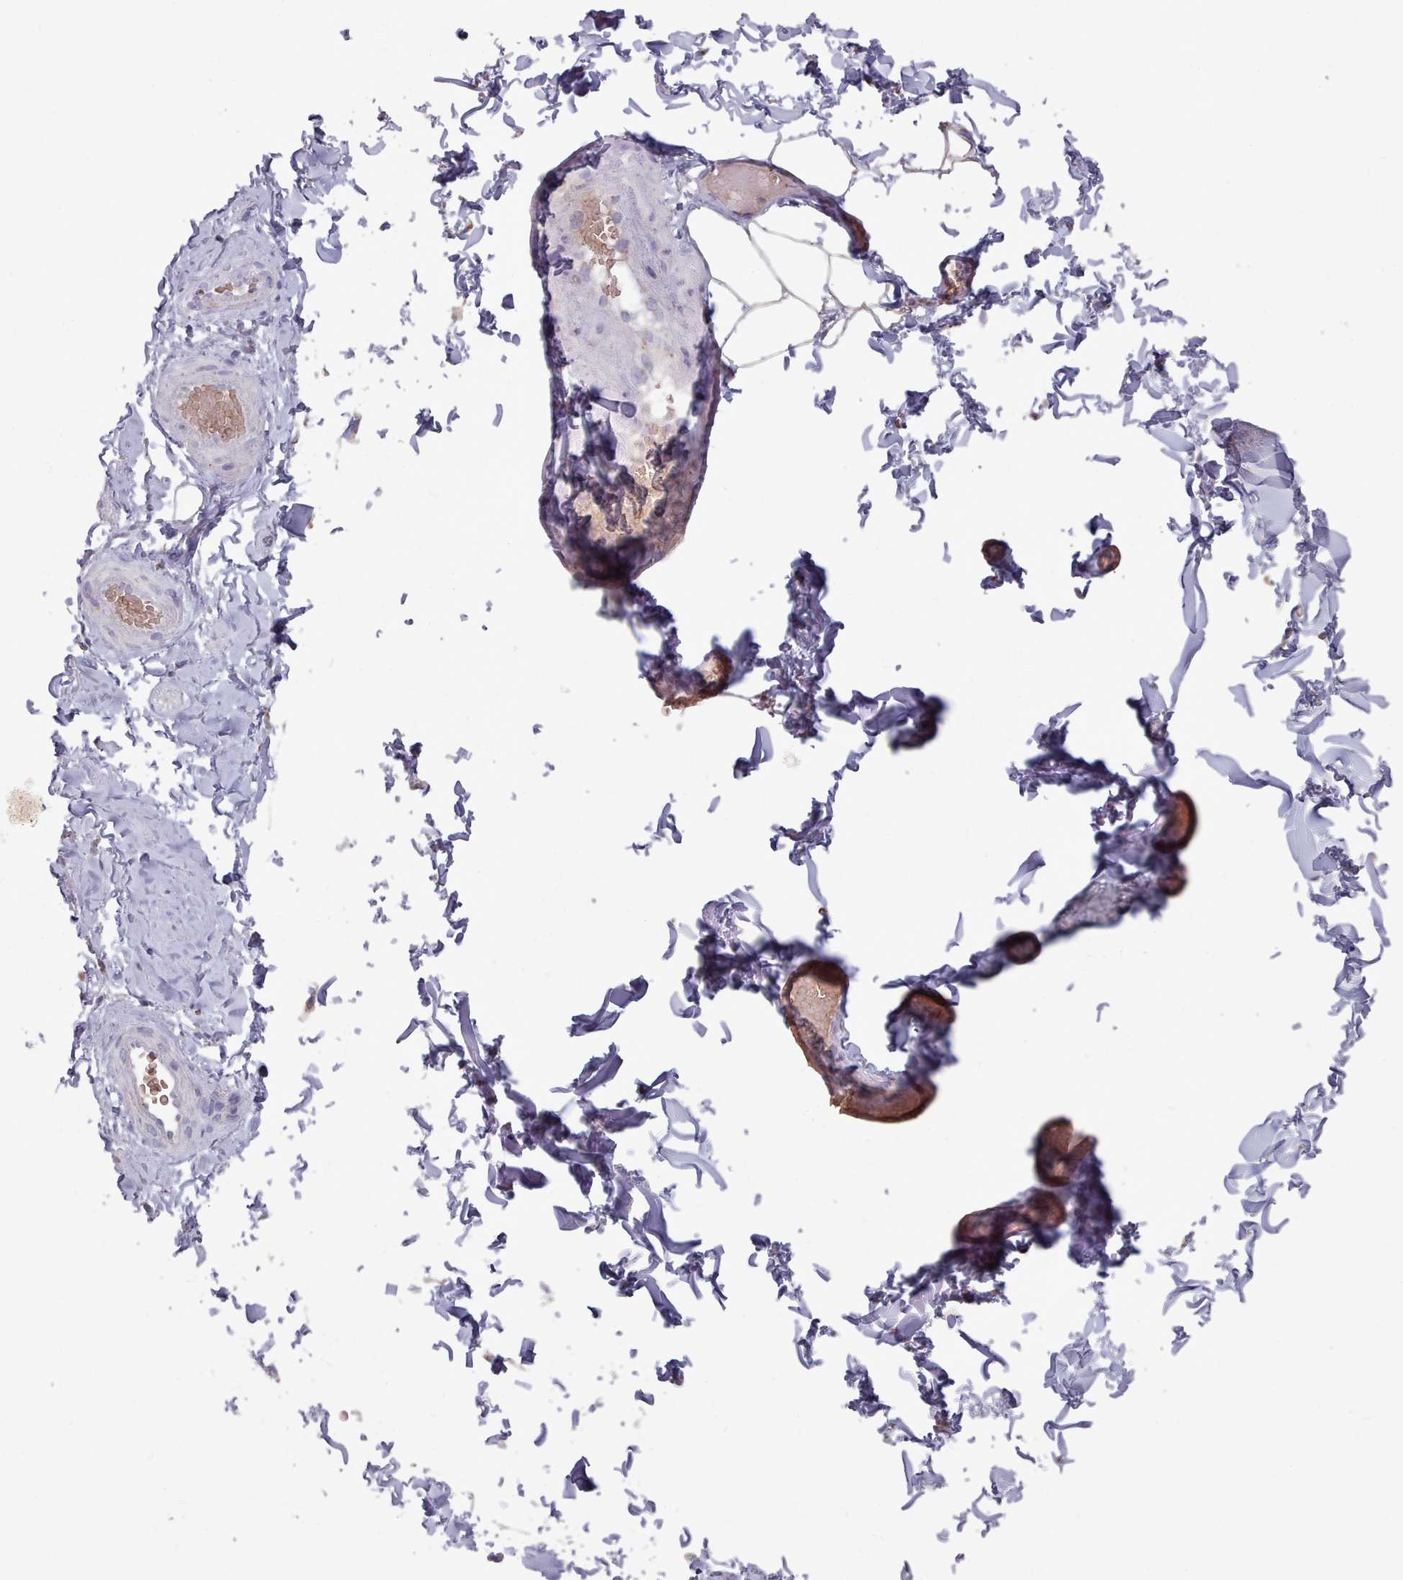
{"staining": {"intensity": "negative", "quantity": "none", "location": "none"}, "tissue": "adipose tissue", "cell_type": "Adipocytes", "image_type": "normal", "snomed": [{"axis": "morphology", "description": "Normal tissue, NOS"}, {"axis": "topography", "description": "Soft tissue"}, {"axis": "topography", "description": "Vascular tissue"}, {"axis": "topography", "description": "Peripheral nerve tissue"}], "caption": "This is an immunohistochemistry (IHC) image of unremarkable human adipose tissue. There is no staining in adipocytes.", "gene": "MAN1B1", "patient": {"sex": "male", "age": 32}}